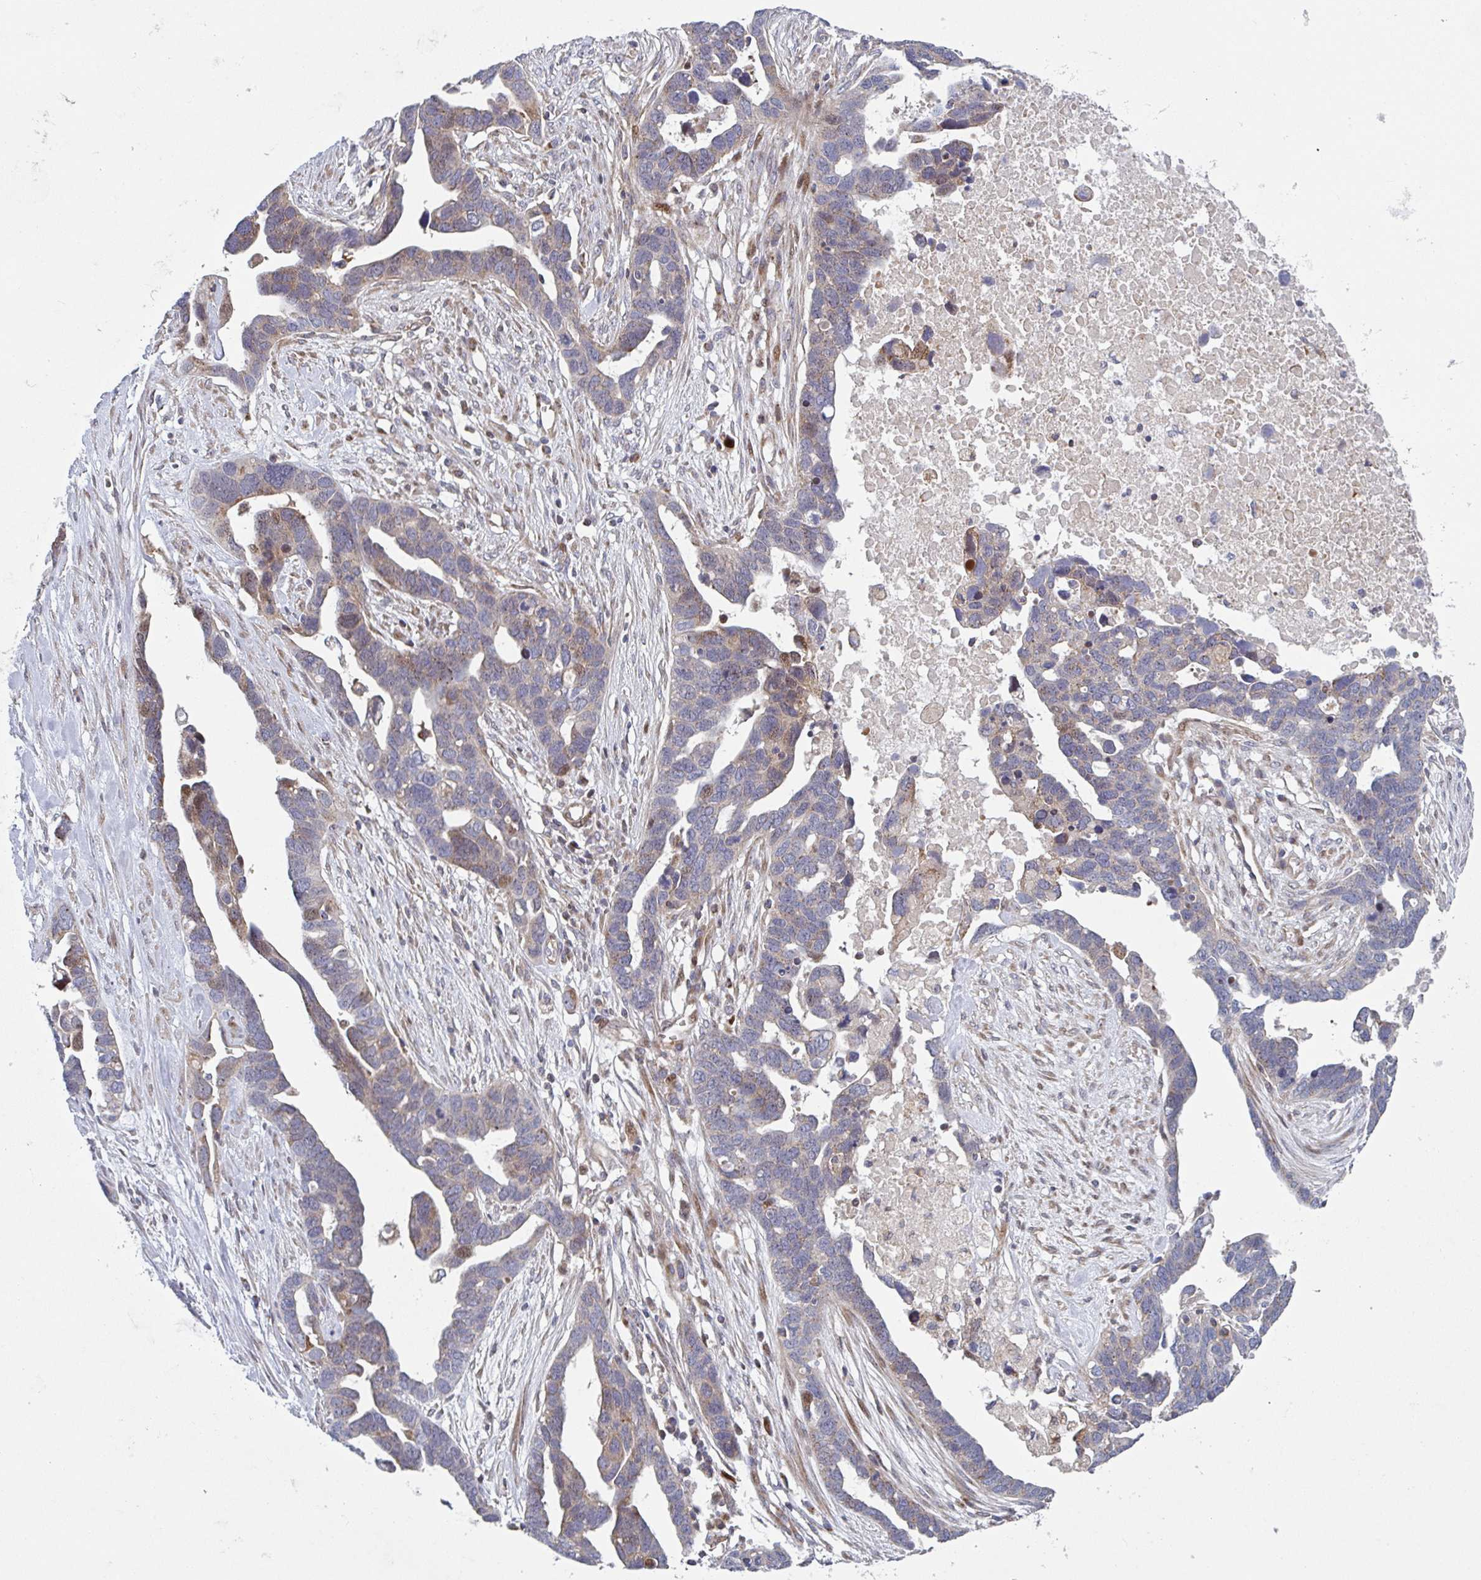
{"staining": {"intensity": "weak", "quantity": "<25%", "location": "cytoplasmic/membranous"}, "tissue": "ovarian cancer", "cell_type": "Tumor cells", "image_type": "cancer", "snomed": [{"axis": "morphology", "description": "Cystadenocarcinoma, serous, NOS"}, {"axis": "topography", "description": "Ovary"}], "caption": "The photomicrograph reveals no significant expression in tumor cells of ovarian cancer.", "gene": "ZNF644", "patient": {"sex": "female", "age": 54}}